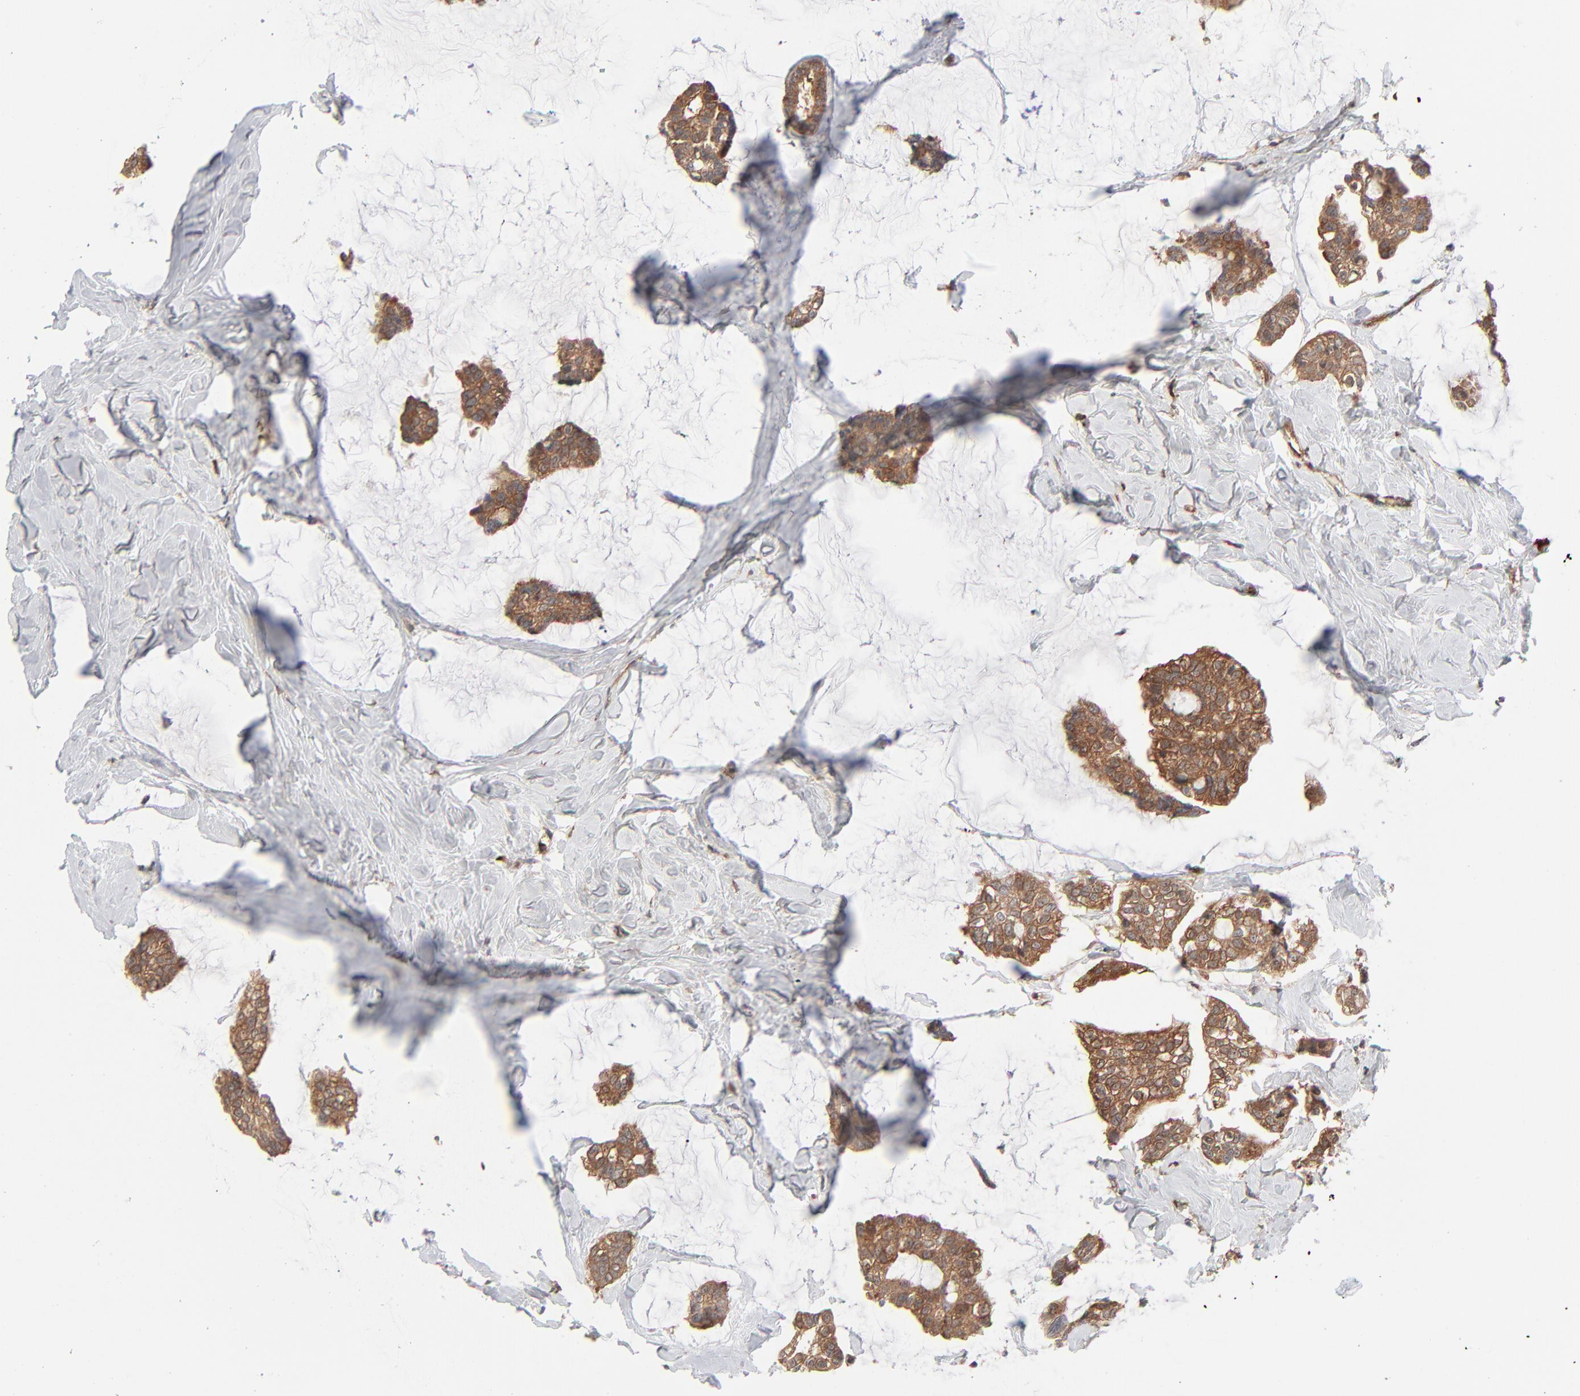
{"staining": {"intensity": "moderate", "quantity": ">75%", "location": "cytoplasmic/membranous"}, "tissue": "breast cancer", "cell_type": "Tumor cells", "image_type": "cancer", "snomed": [{"axis": "morphology", "description": "Duct carcinoma"}, {"axis": "topography", "description": "Breast"}], "caption": "Immunohistochemistry of human breast cancer displays medium levels of moderate cytoplasmic/membranous staining in about >75% of tumor cells.", "gene": "ABLIM3", "patient": {"sex": "female", "age": 93}}